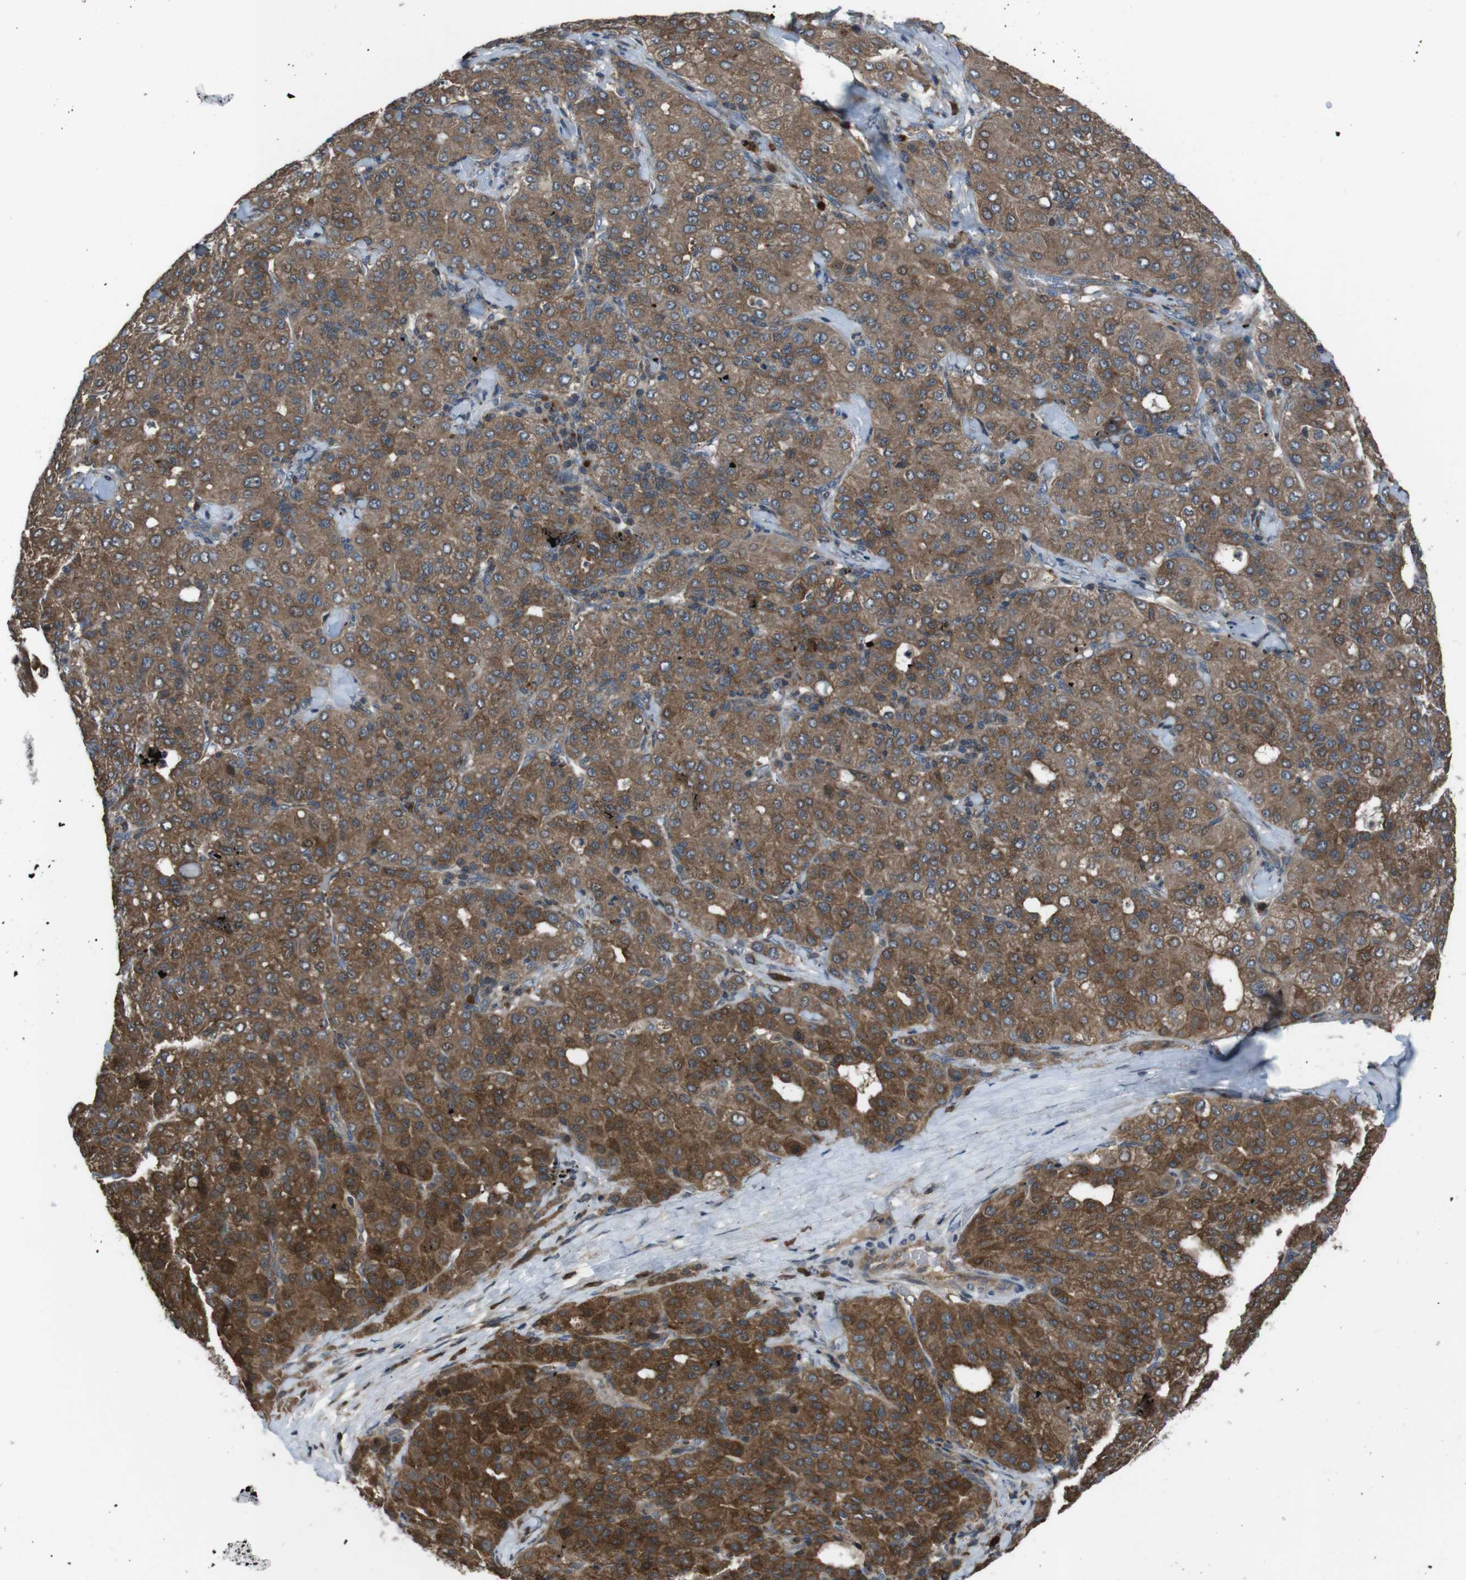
{"staining": {"intensity": "moderate", "quantity": ">75%", "location": "cytoplasmic/membranous"}, "tissue": "liver cancer", "cell_type": "Tumor cells", "image_type": "cancer", "snomed": [{"axis": "morphology", "description": "Carcinoma, Hepatocellular, NOS"}, {"axis": "topography", "description": "Liver"}], "caption": "Immunohistochemical staining of human liver cancer exhibits medium levels of moderate cytoplasmic/membranous protein expression in approximately >75% of tumor cells.", "gene": "SLC22A23", "patient": {"sex": "male", "age": 65}}